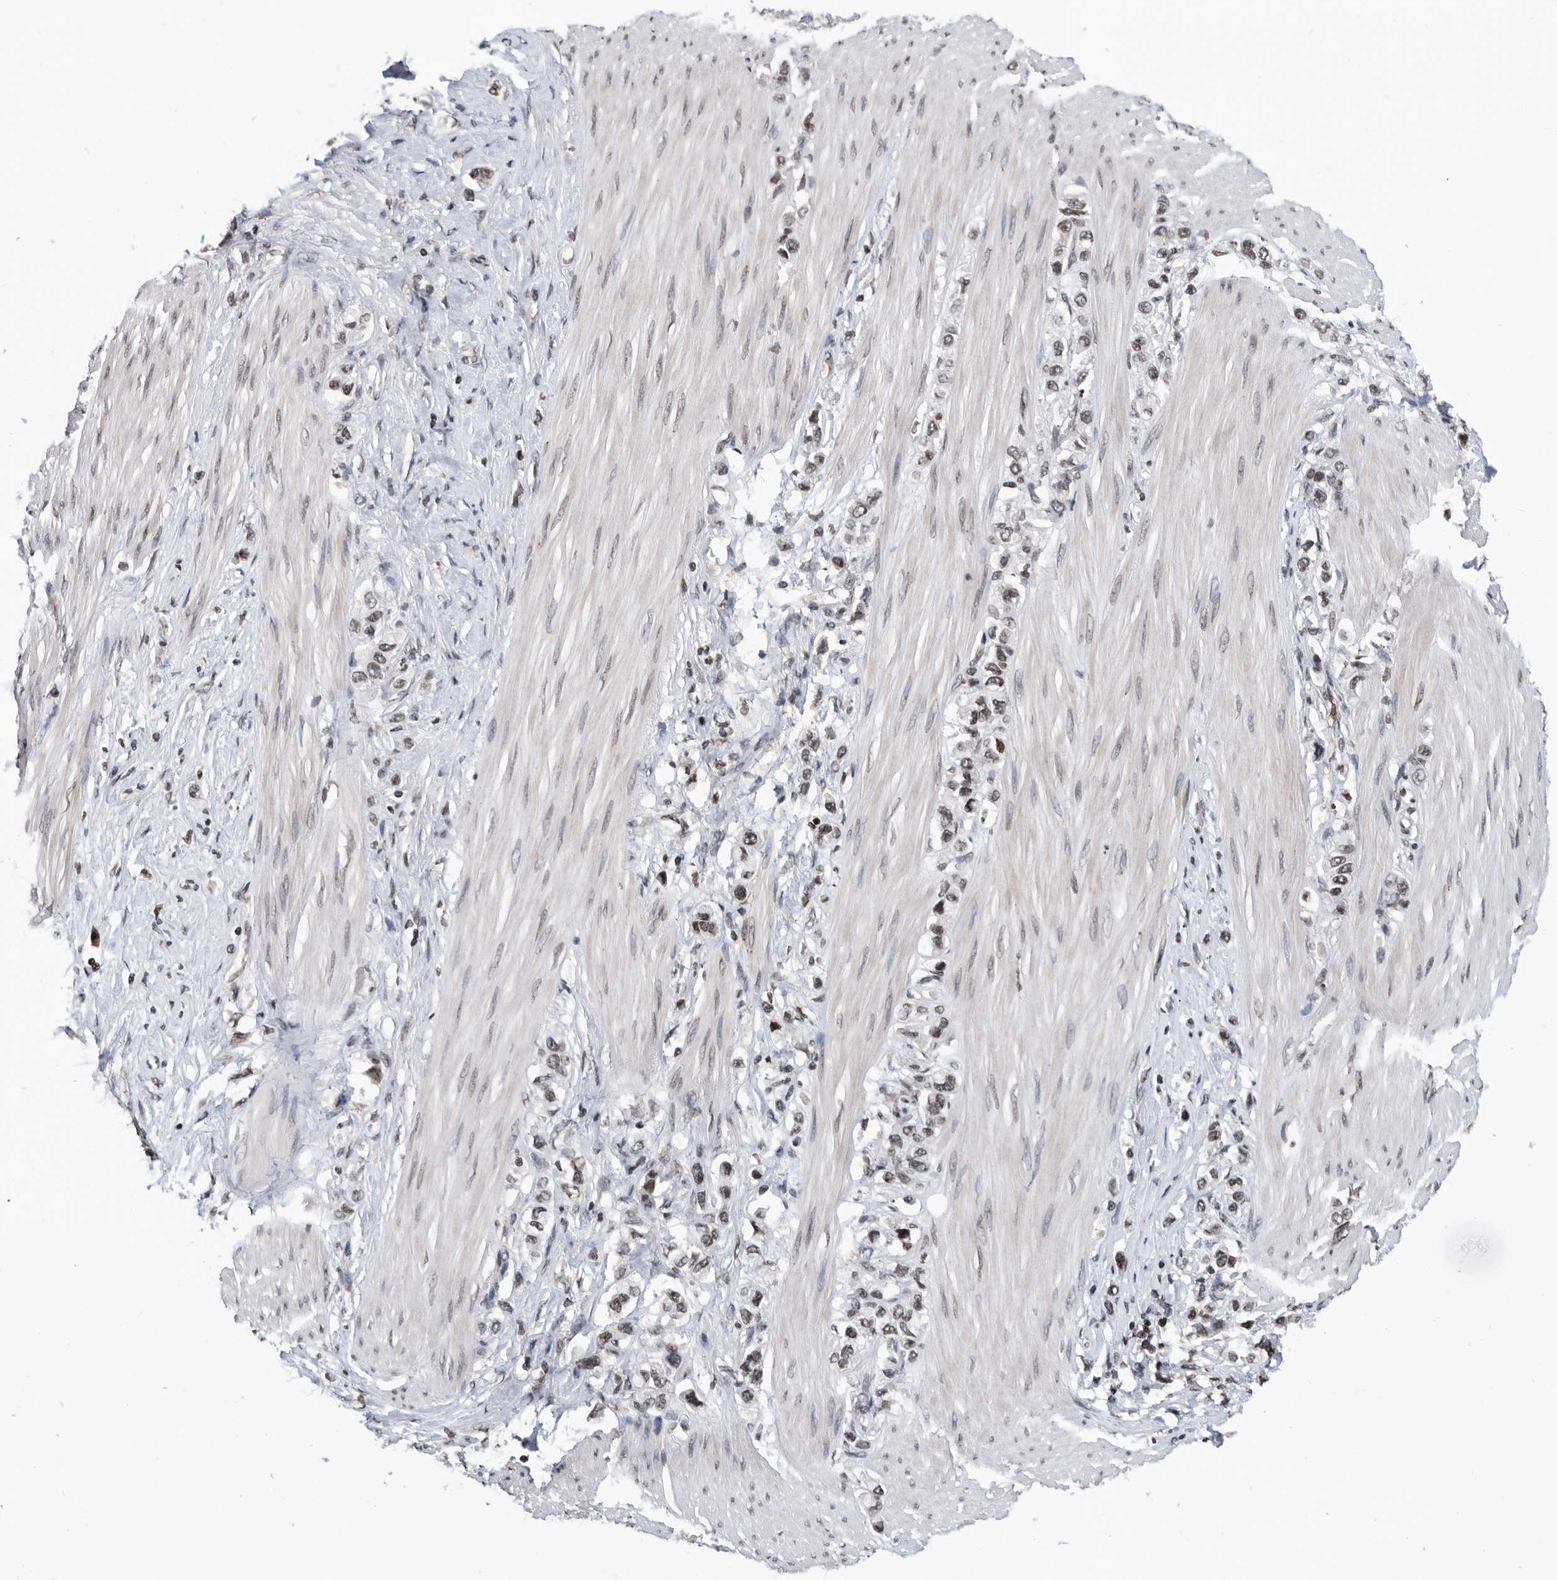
{"staining": {"intensity": "weak", "quantity": ">75%", "location": "nuclear"}, "tissue": "stomach cancer", "cell_type": "Tumor cells", "image_type": "cancer", "snomed": [{"axis": "morphology", "description": "Adenocarcinoma, NOS"}, {"axis": "topography", "description": "Stomach"}], "caption": "The image demonstrates staining of stomach adenocarcinoma, revealing weak nuclear protein expression (brown color) within tumor cells. The staining was performed using DAB, with brown indicating positive protein expression. Nuclei are stained blue with hematoxylin.", "gene": "SNRNP48", "patient": {"sex": "female", "age": 65}}